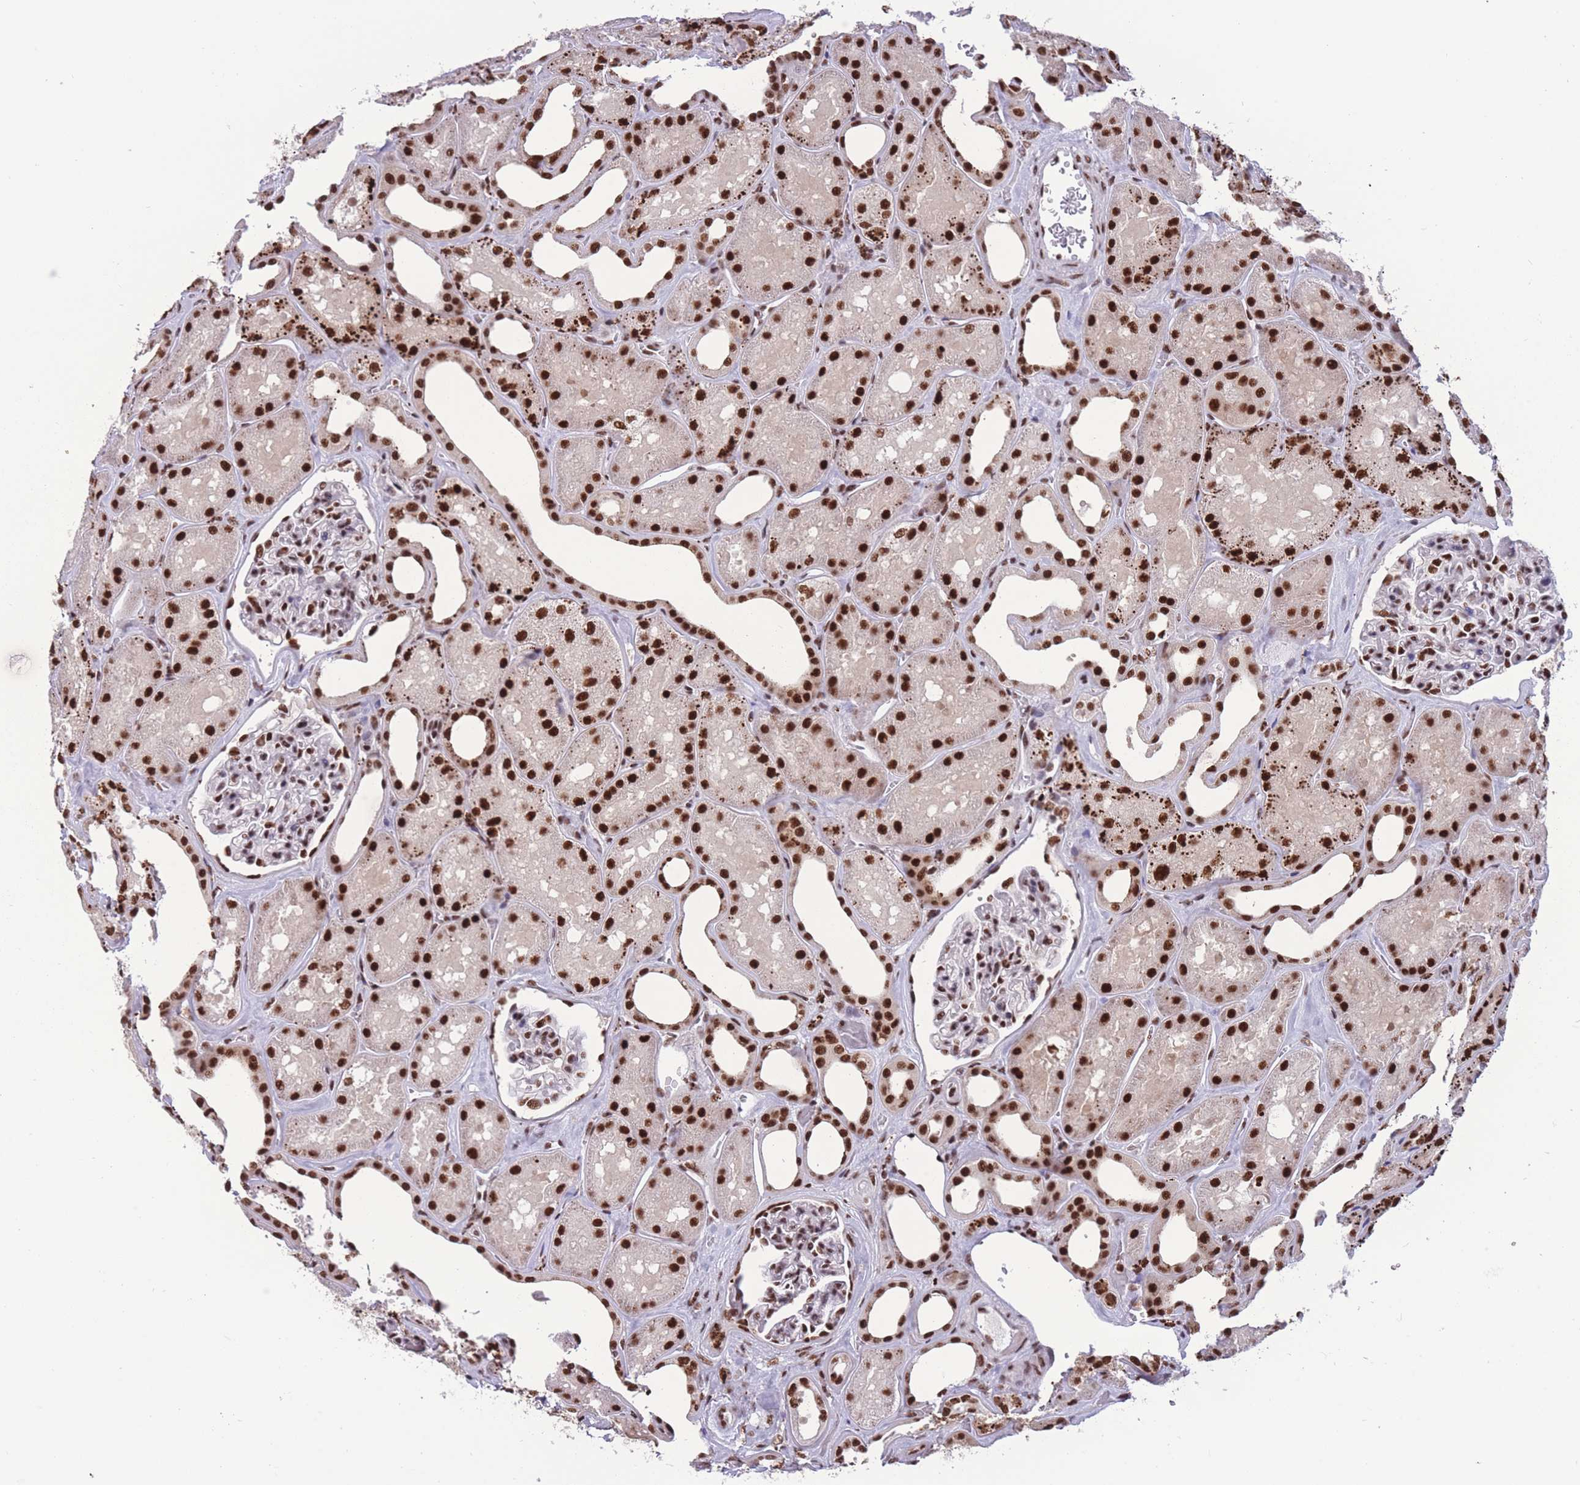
{"staining": {"intensity": "strong", "quantity": ">75%", "location": "nuclear"}, "tissue": "kidney", "cell_type": "Cells in glomeruli", "image_type": "normal", "snomed": [{"axis": "morphology", "description": "Normal tissue, NOS"}, {"axis": "morphology", "description": "Adenocarcinoma, NOS"}, {"axis": "topography", "description": "Kidney"}], "caption": "Immunohistochemical staining of unremarkable human kidney reveals strong nuclear protein expression in about >75% of cells in glomeruli. (IHC, brightfield microscopy, high magnification).", "gene": "PRPF19", "patient": {"sex": "female", "age": 68}}